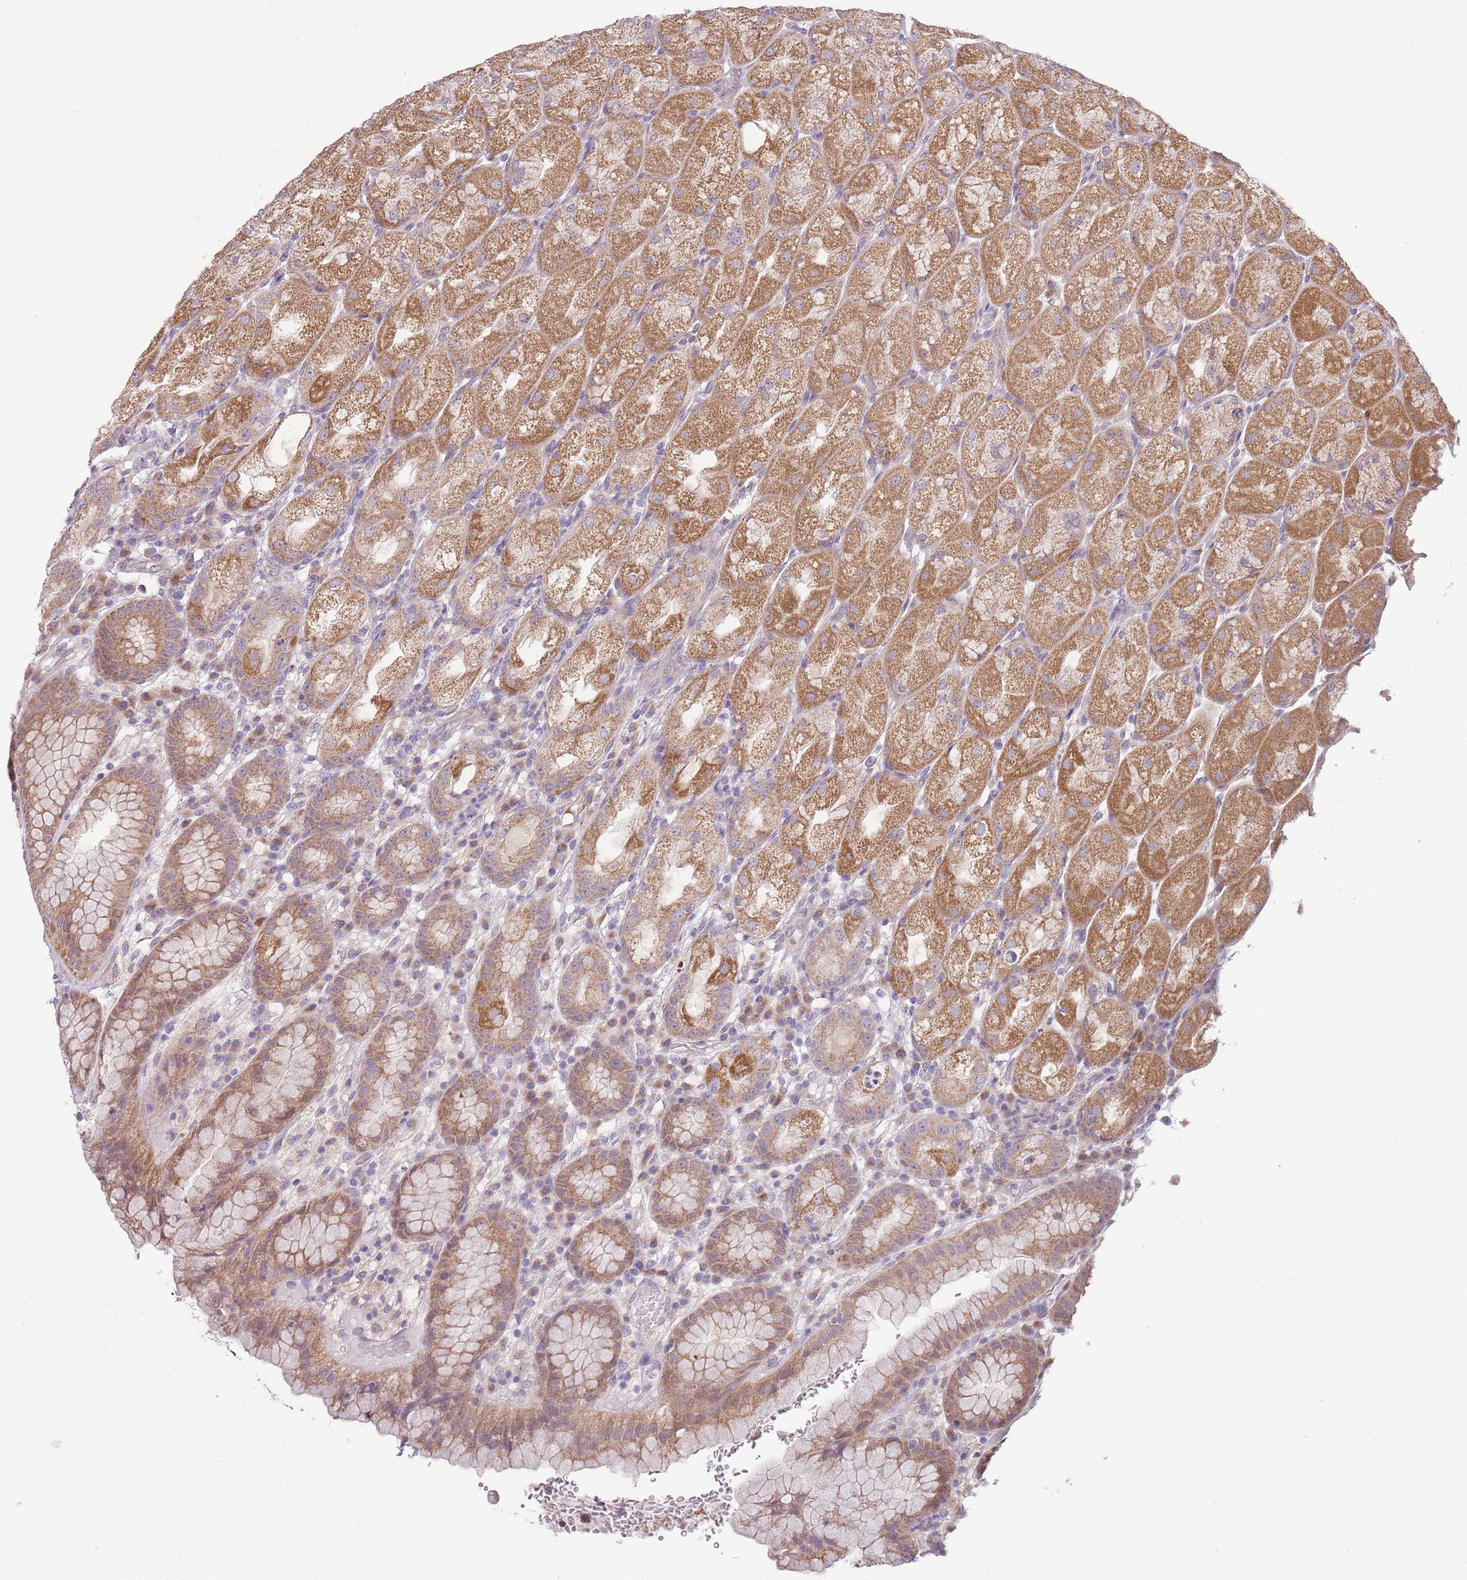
{"staining": {"intensity": "moderate", "quantity": ">75%", "location": "cytoplasmic/membranous"}, "tissue": "stomach", "cell_type": "Glandular cells", "image_type": "normal", "snomed": [{"axis": "morphology", "description": "Normal tissue, NOS"}, {"axis": "topography", "description": "Stomach, upper"}], "caption": "Glandular cells show medium levels of moderate cytoplasmic/membranous staining in about >75% of cells in unremarkable stomach. (DAB IHC, brown staining for protein, blue staining for nuclei).", "gene": "COQ5", "patient": {"sex": "male", "age": 52}}